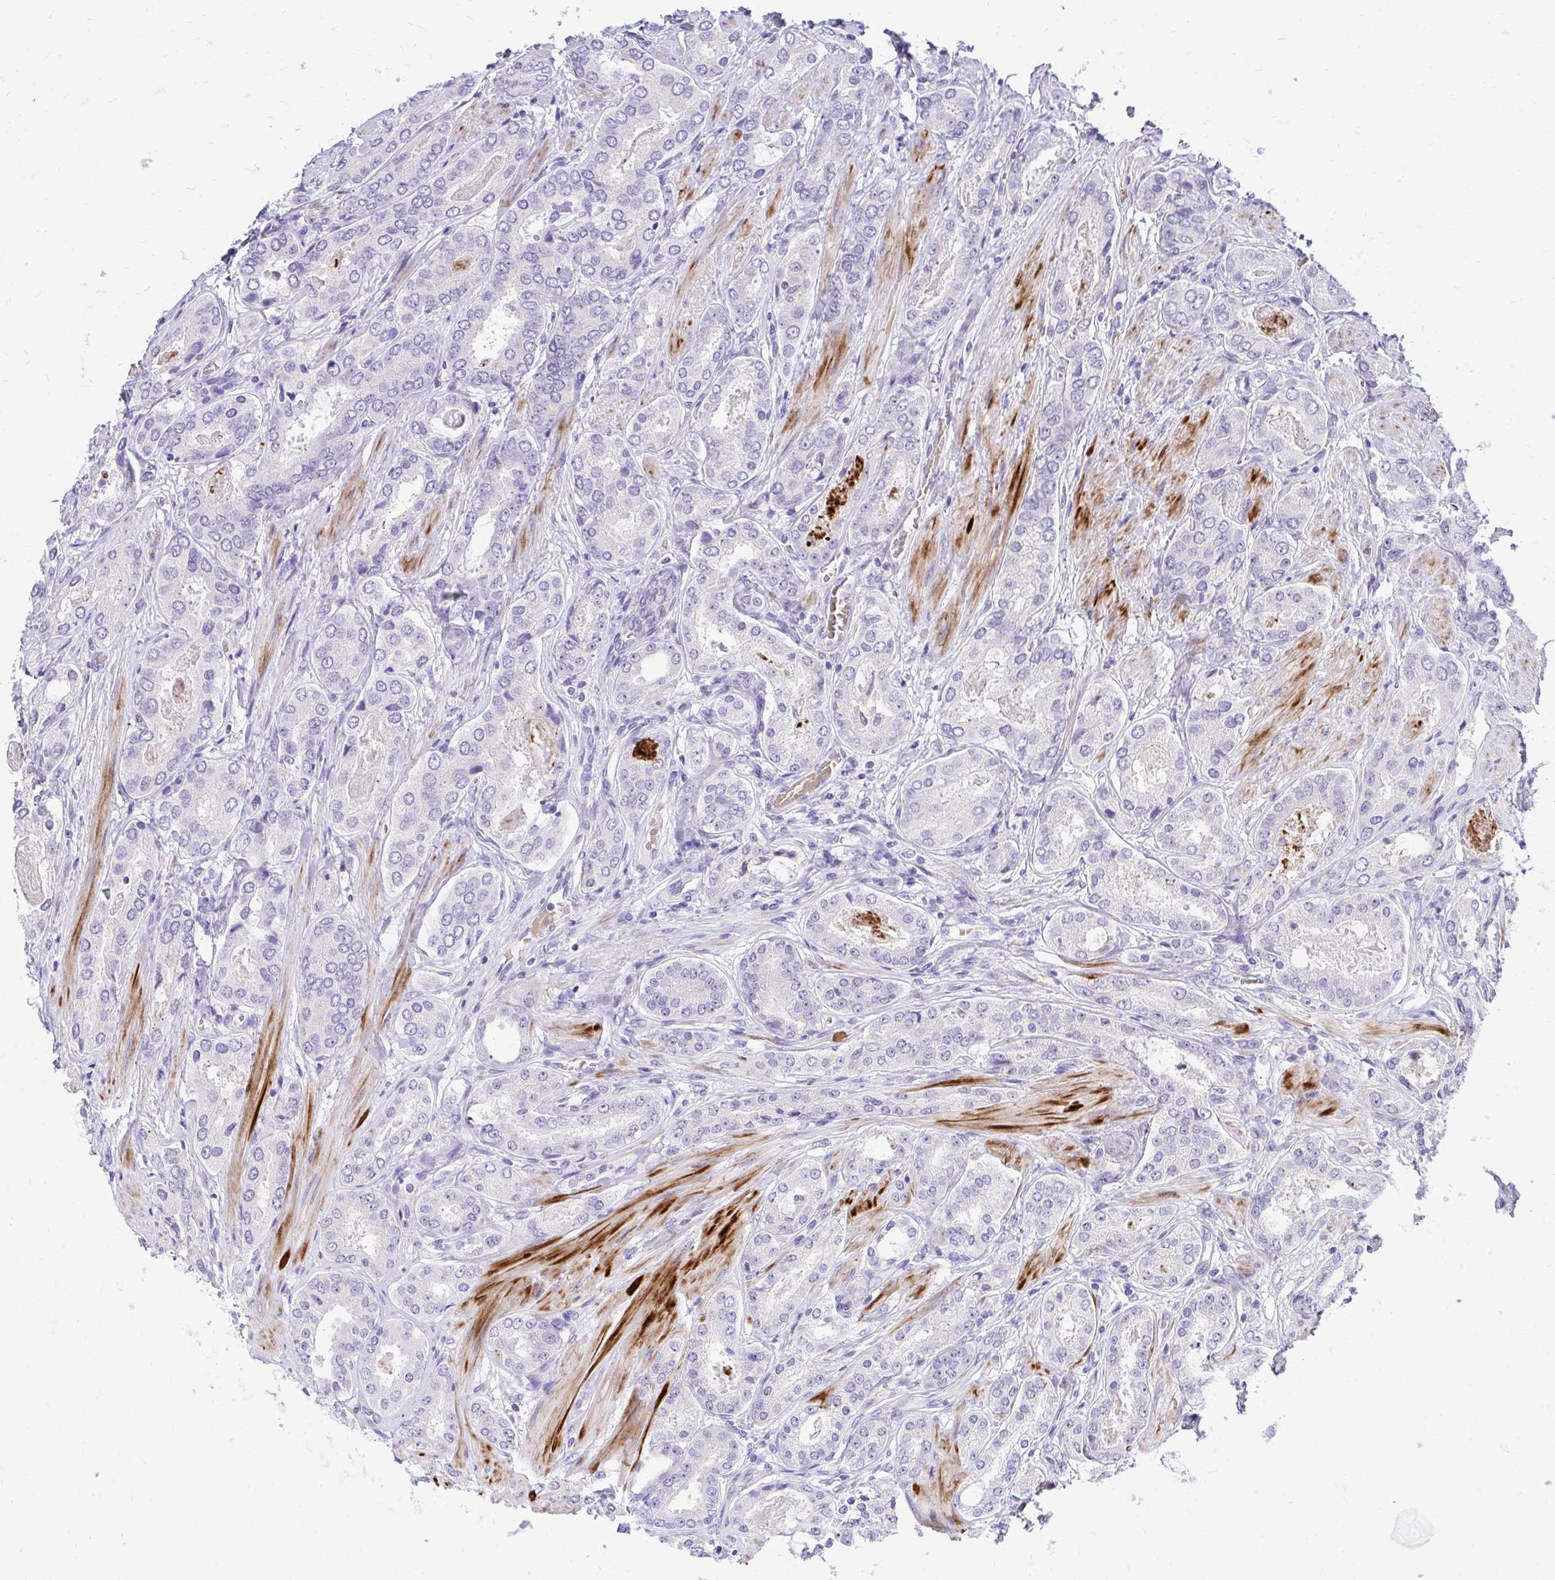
{"staining": {"intensity": "negative", "quantity": "none", "location": "none"}, "tissue": "prostate cancer", "cell_type": "Tumor cells", "image_type": "cancer", "snomed": [{"axis": "morphology", "description": "Adenocarcinoma, High grade"}, {"axis": "topography", "description": "Prostate"}], "caption": "IHC of adenocarcinoma (high-grade) (prostate) demonstrates no expression in tumor cells.", "gene": "ZSWIM9", "patient": {"sex": "male", "age": 63}}